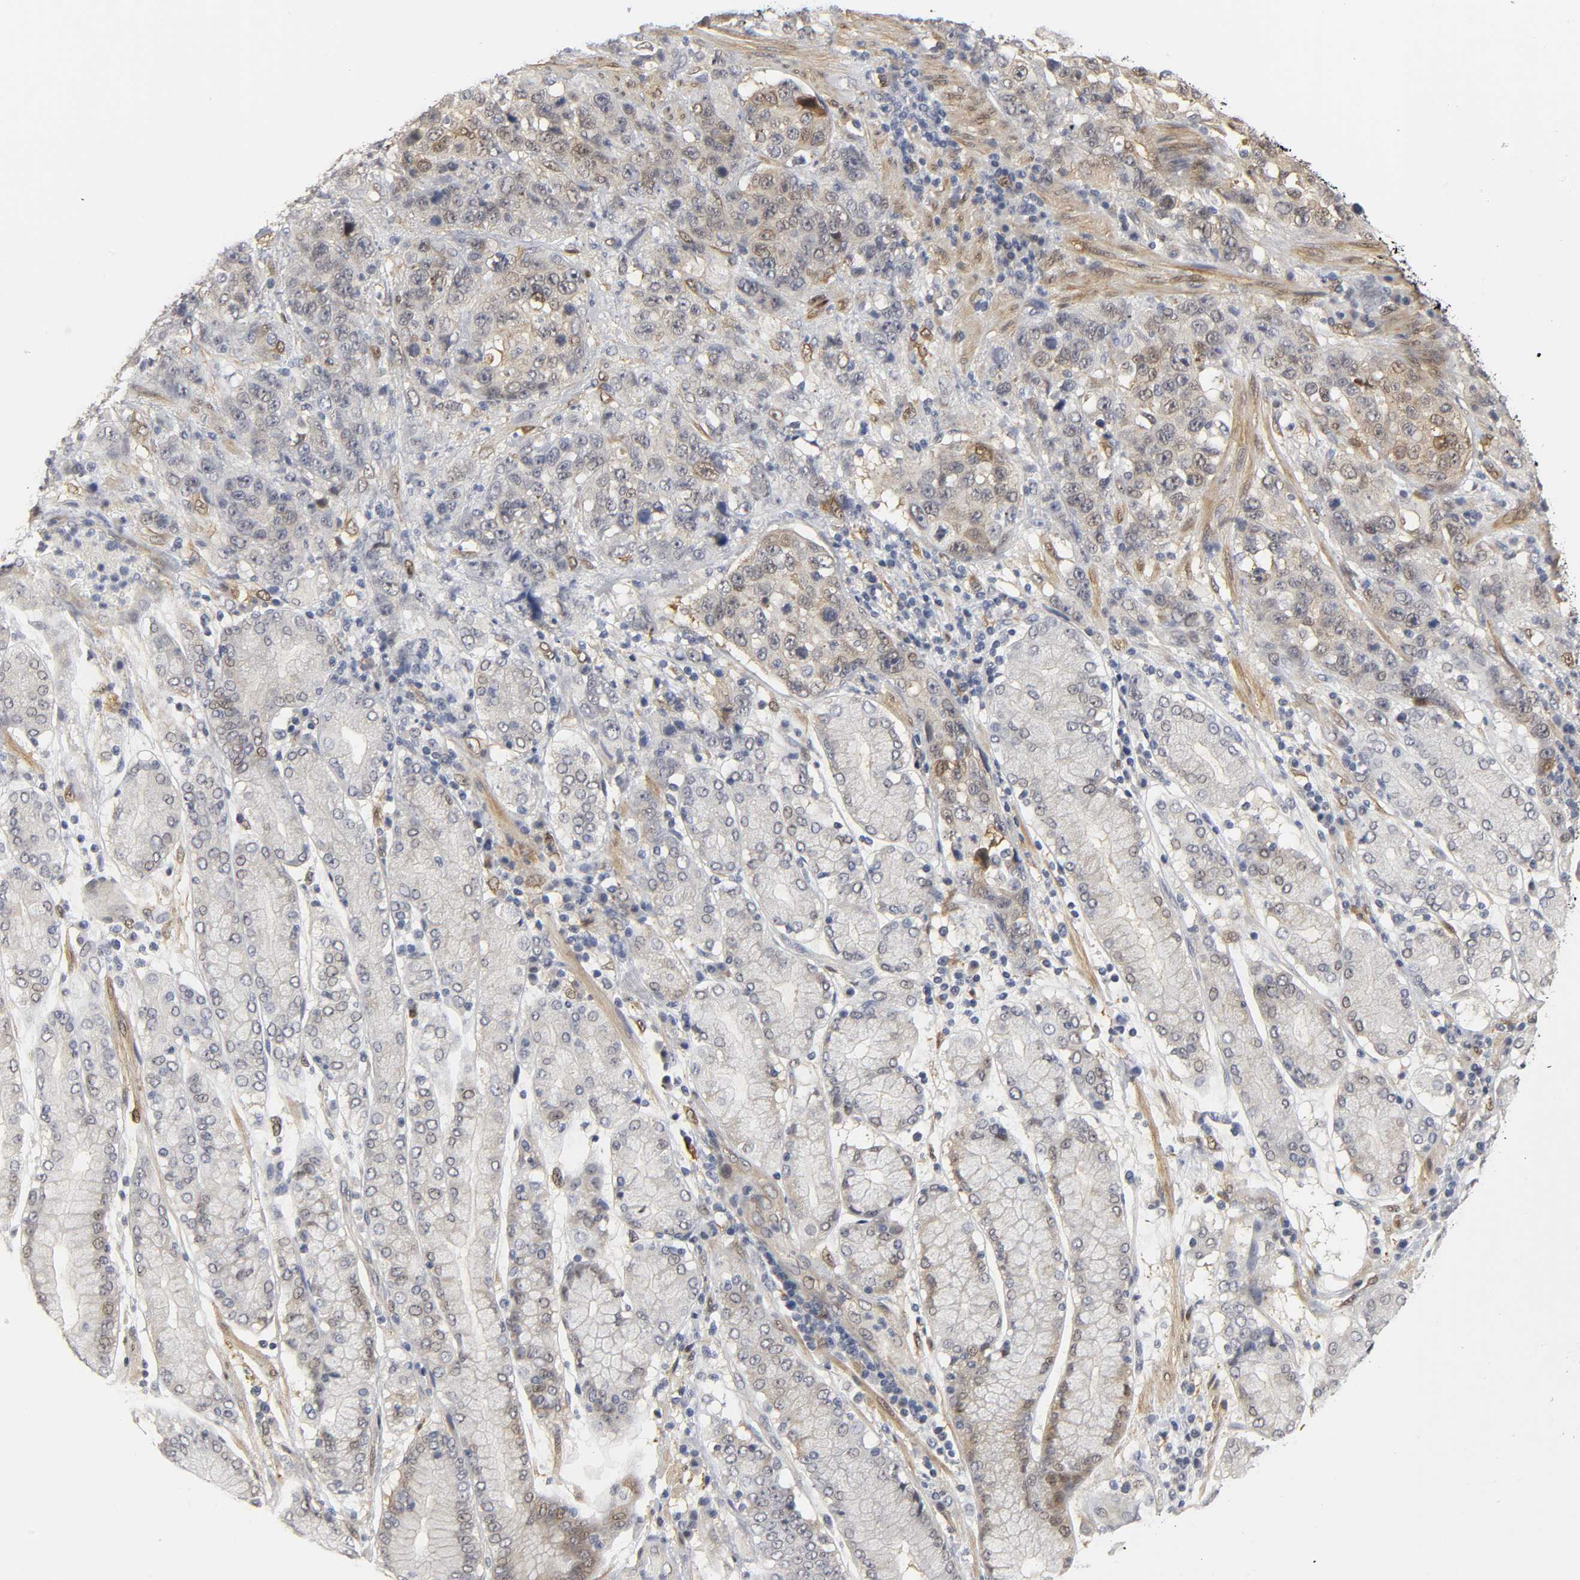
{"staining": {"intensity": "moderate", "quantity": "25%-75%", "location": "cytoplasmic/membranous,nuclear"}, "tissue": "stomach cancer", "cell_type": "Tumor cells", "image_type": "cancer", "snomed": [{"axis": "morphology", "description": "Normal tissue, NOS"}, {"axis": "morphology", "description": "Adenocarcinoma, NOS"}, {"axis": "topography", "description": "Stomach"}], "caption": "The immunohistochemical stain labels moderate cytoplasmic/membranous and nuclear expression in tumor cells of stomach adenocarcinoma tissue.", "gene": "PDLIM3", "patient": {"sex": "male", "age": 48}}